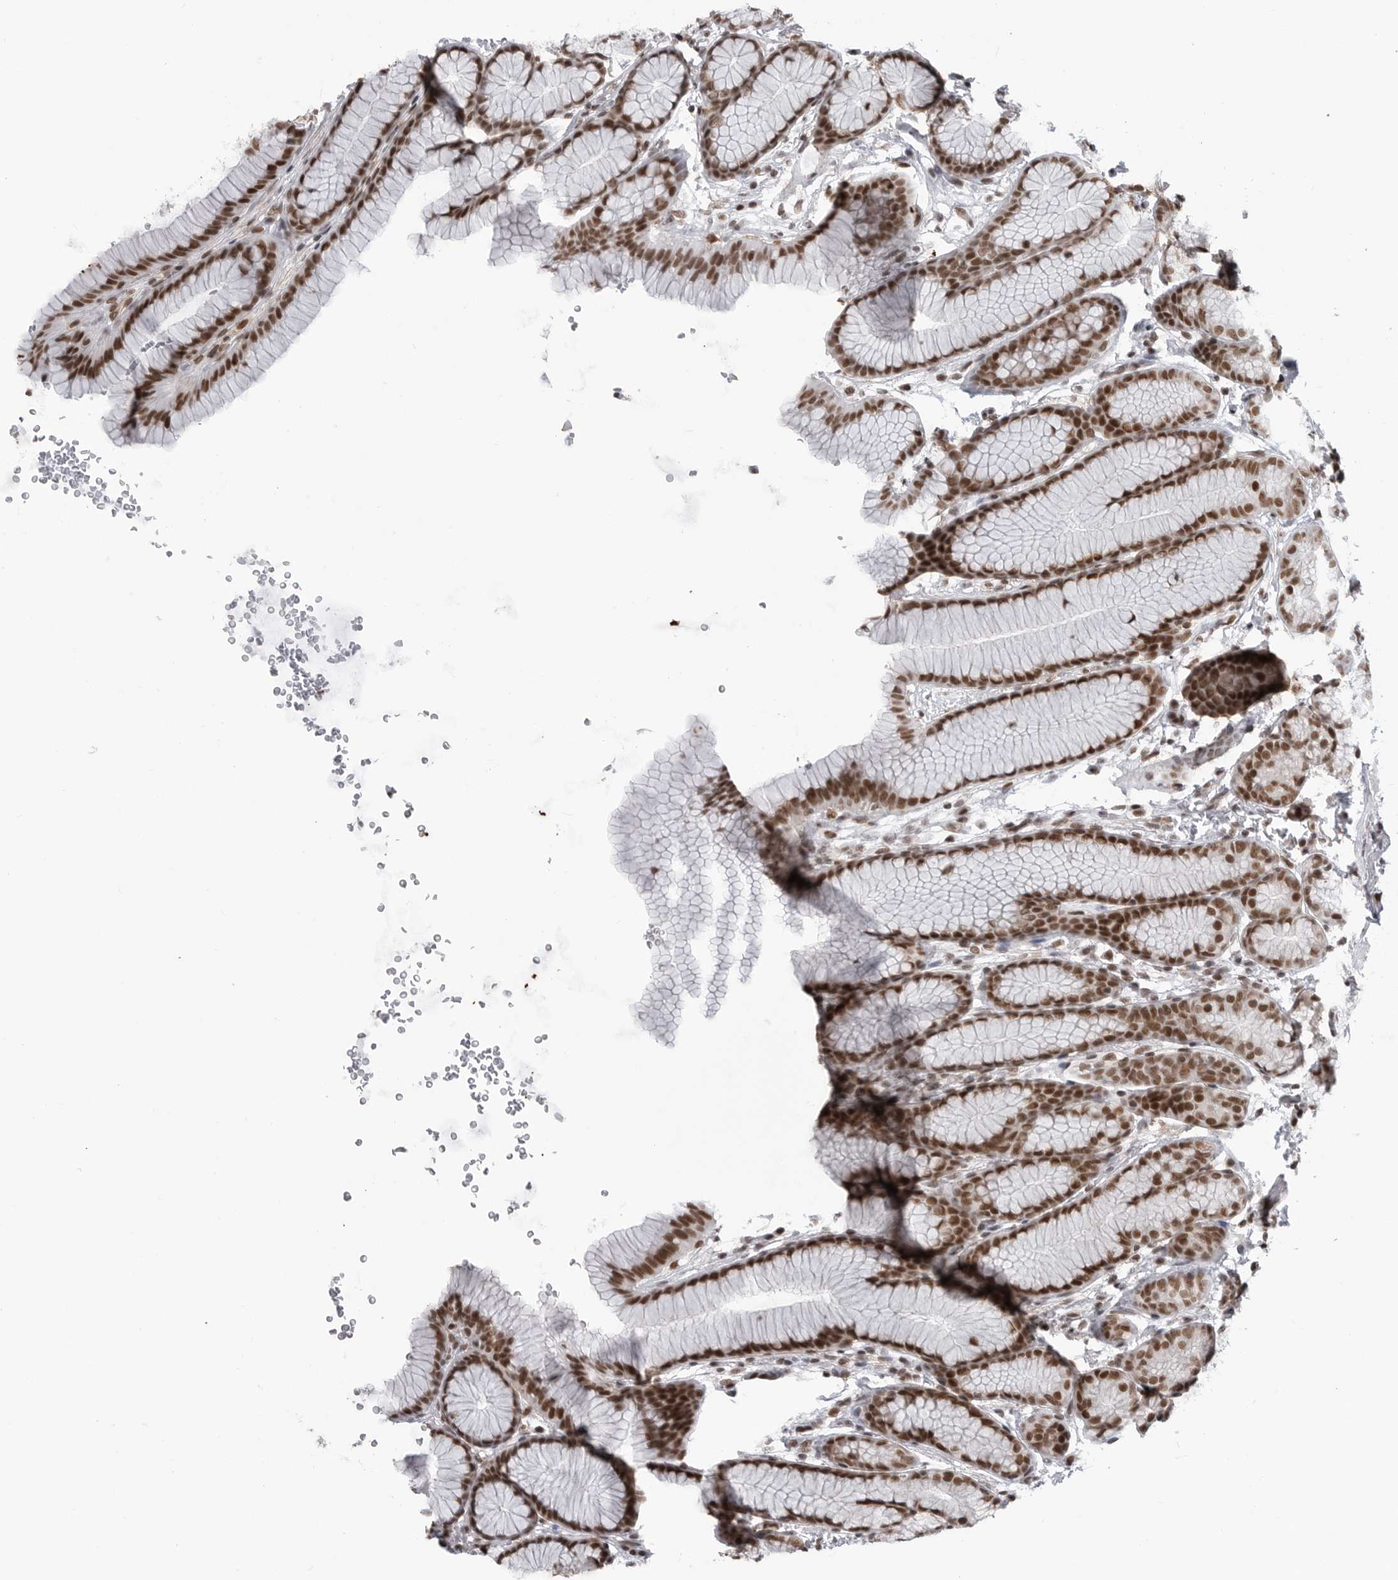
{"staining": {"intensity": "strong", "quantity": ">75%", "location": "nuclear"}, "tissue": "stomach", "cell_type": "Glandular cells", "image_type": "normal", "snomed": [{"axis": "morphology", "description": "Normal tissue, NOS"}, {"axis": "topography", "description": "Stomach"}], "caption": "Immunohistochemistry (IHC) of normal stomach shows high levels of strong nuclear expression in approximately >75% of glandular cells. (Brightfield microscopy of DAB IHC at high magnification).", "gene": "RNF26", "patient": {"sex": "male", "age": 42}}